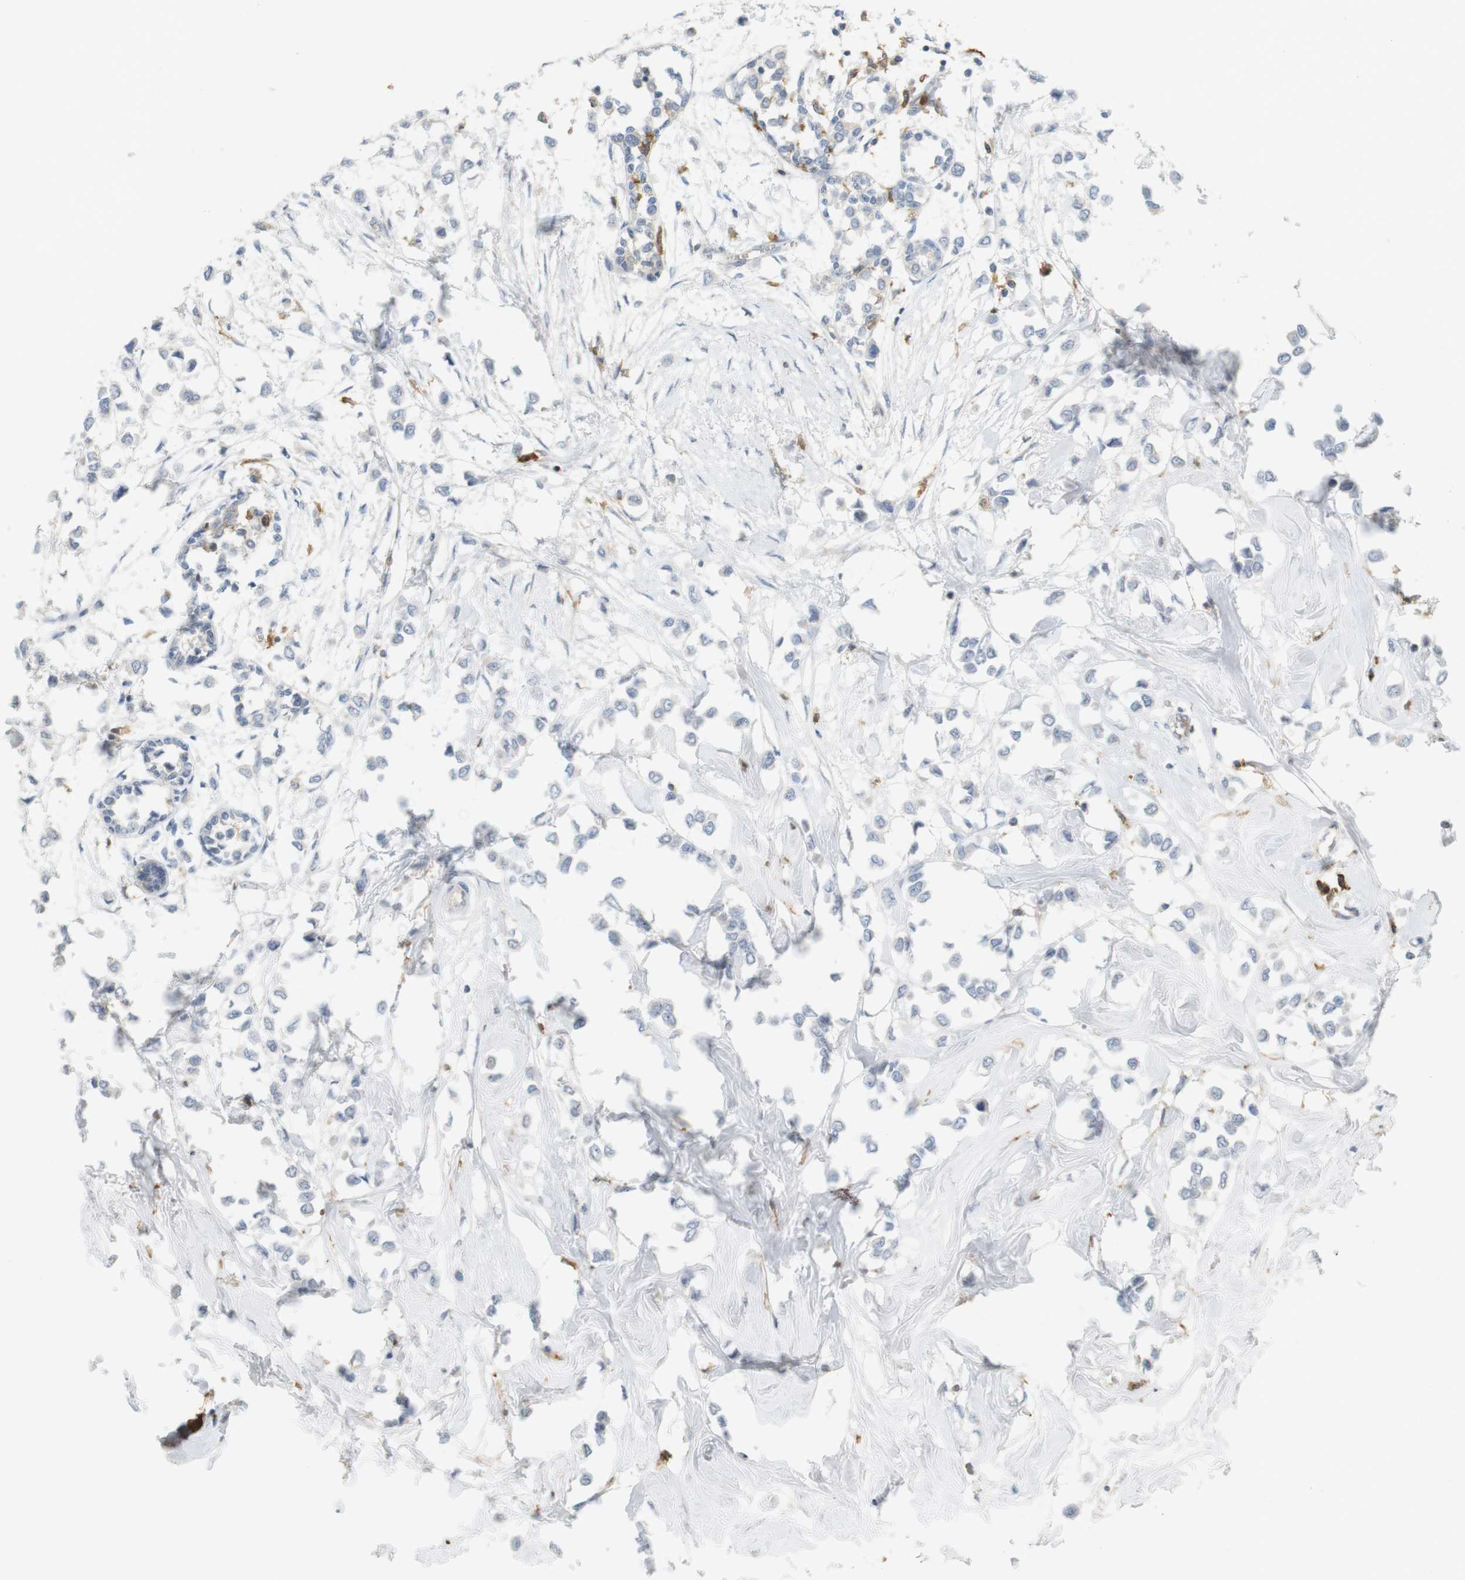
{"staining": {"intensity": "negative", "quantity": "none", "location": "none"}, "tissue": "breast cancer", "cell_type": "Tumor cells", "image_type": "cancer", "snomed": [{"axis": "morphology", "description": "Lobular carcinoma"}, {"axis": "topography", "description": "Breast"}], "caption": "IHC of human breast cancer displays no positivity in tumor cells.", "gene": "SIRPA", "patient": {"sex": "female", "age": 51}}